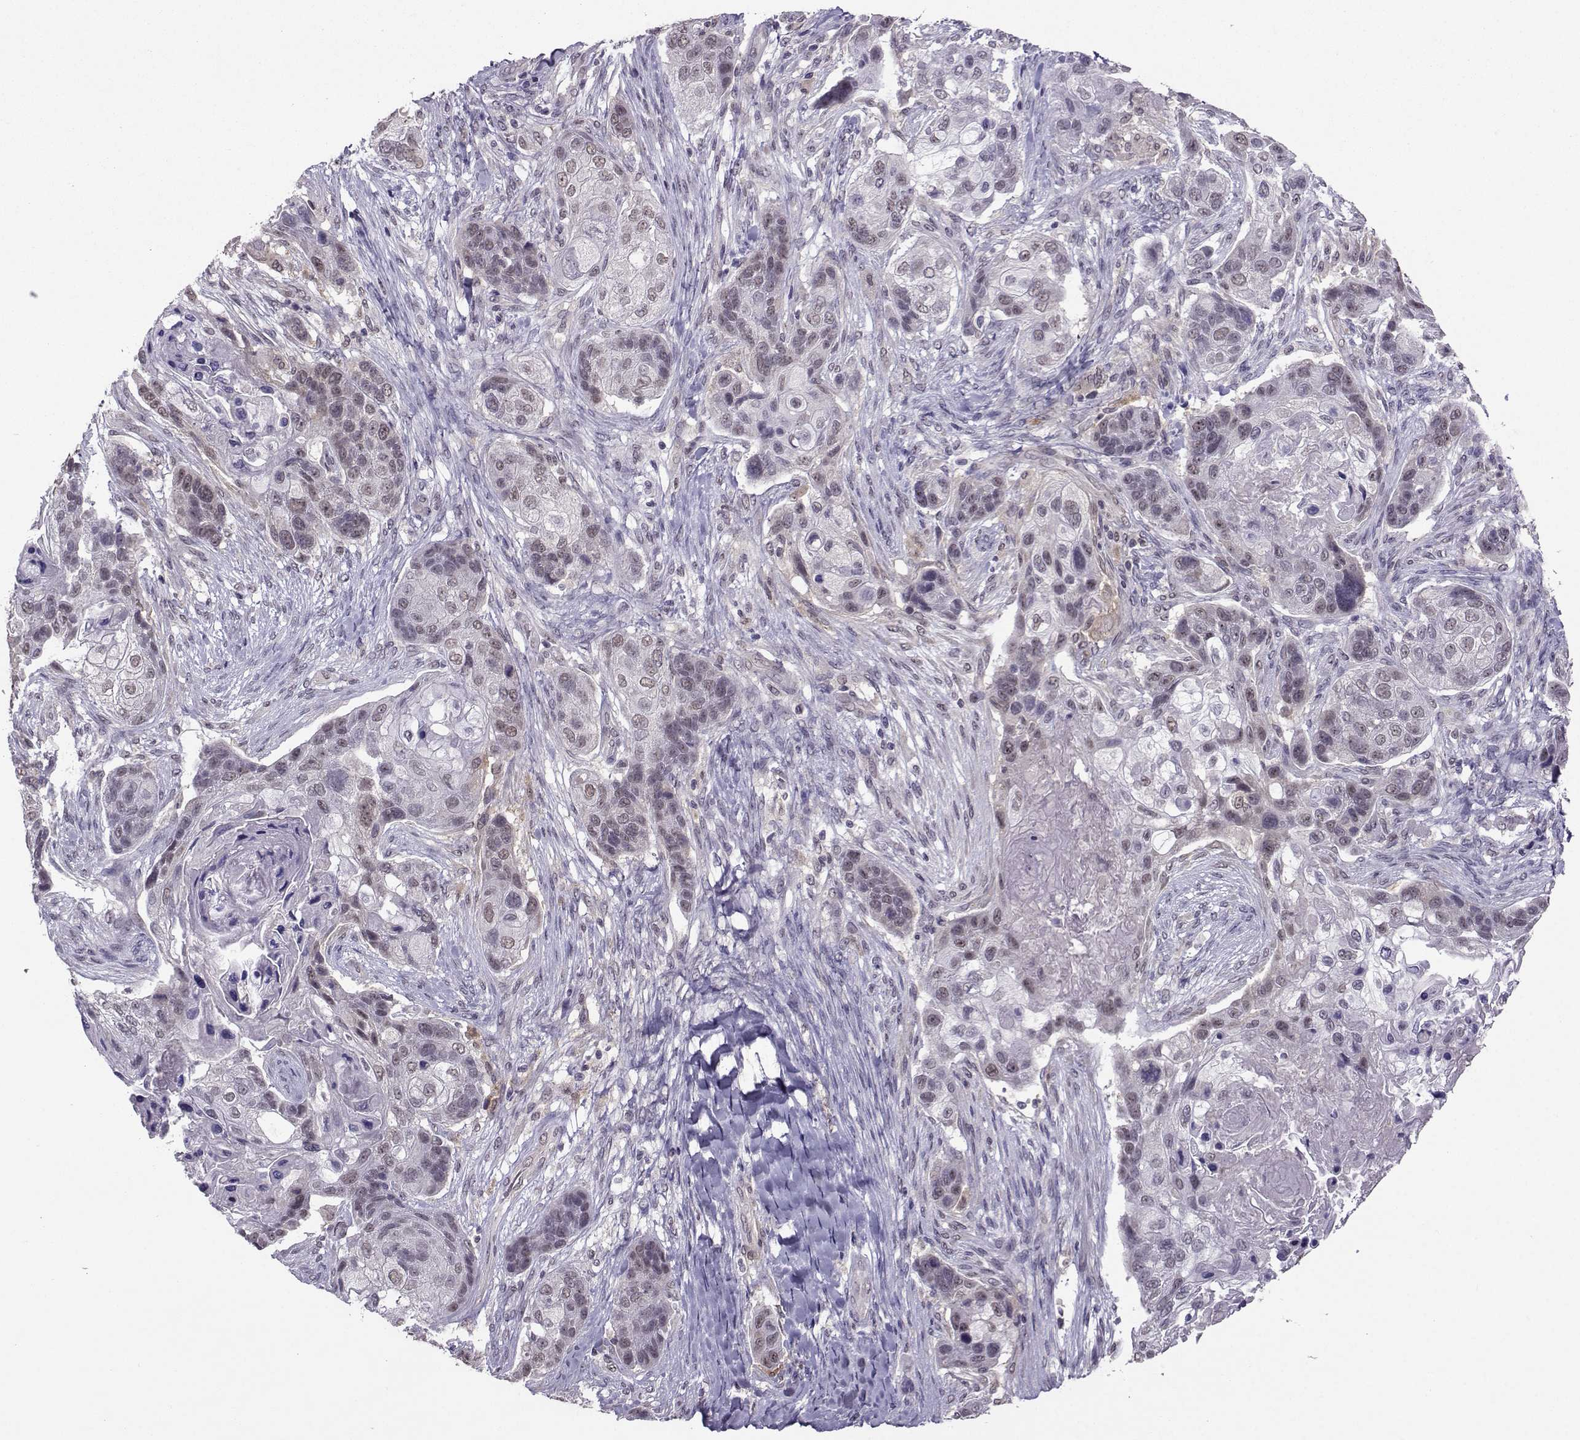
{"staining": {"intensity": "weak", "quantity": "25%-75%", "location": "nuclear"}, "tissue": "lung cancer", "cell_type": "Tumor cells", "image_type": "cancer", "snomed": [{"axis": "morphology", "description": "Squamous cell carcinoma, NOS"}, {"axis": "topography", "description": "Lung"}], "caption": "A low amount of weak nuclear staining is seen in approximately 25%-75% of tumor cells in squamous cell carcinoma (lung) tissue. Using DAB (brown) and hematoxylin (blue) stains, captured at high magnification using brightfield microscopy.", "gene": "DDX20", "patient": {"sex": "male", "age": 69}}